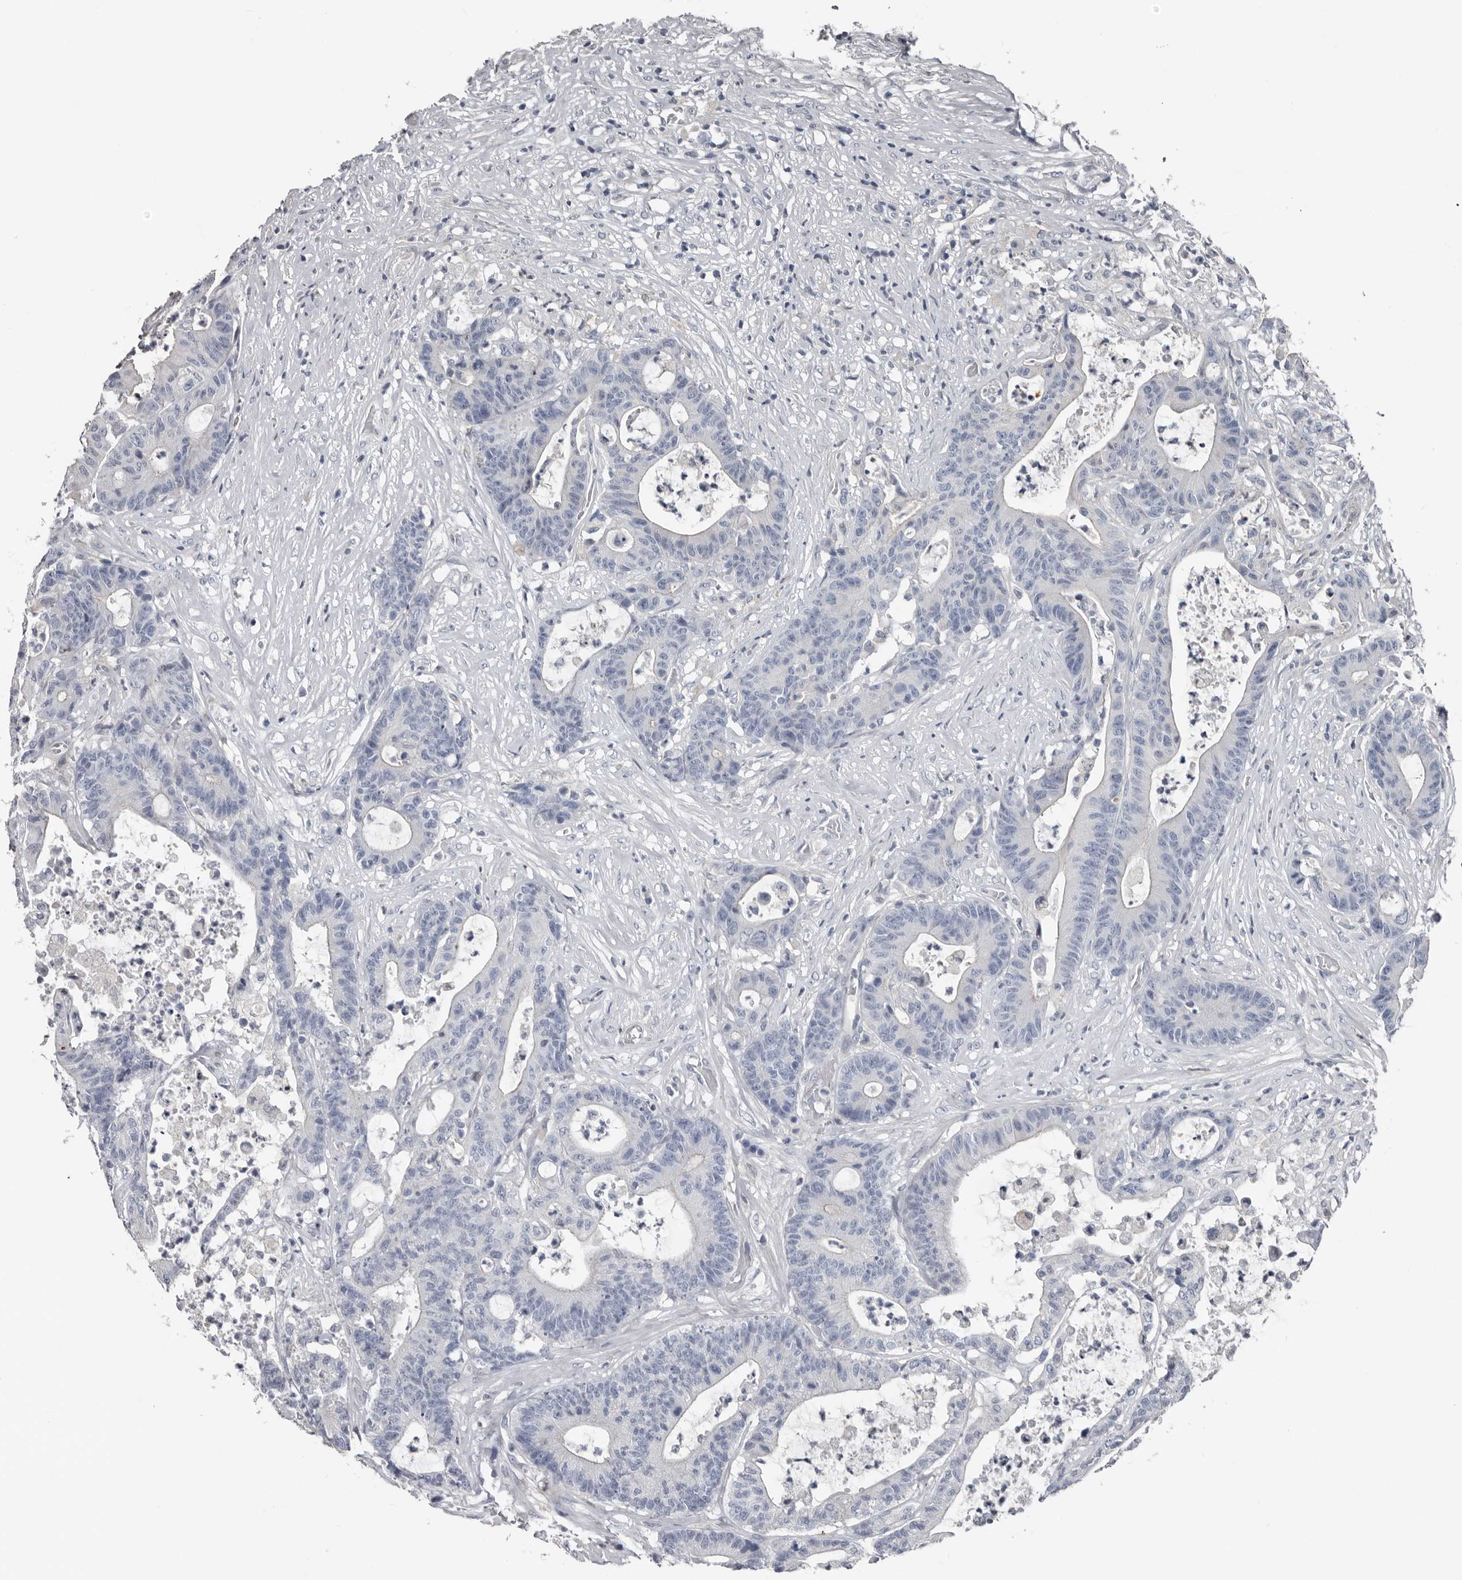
{"staining": {"intensity": "negative", "quantity": "none", "location": "none"}, "tissue": "colorectal cancer", "cell_type": "Tumor cells", "image_type": "cancer", "snomed": [{"axis": "morphology", "description": "Adenocarcinoma, NOS"}, {"axis": "topography", "description": "Colon"}], "caption": "IHC of human colorectal cancer (adenocarcinoma) displays no expression in tumor cells.", "gene": "FABP7", "patient": {"sex": "female", "age": 84}}